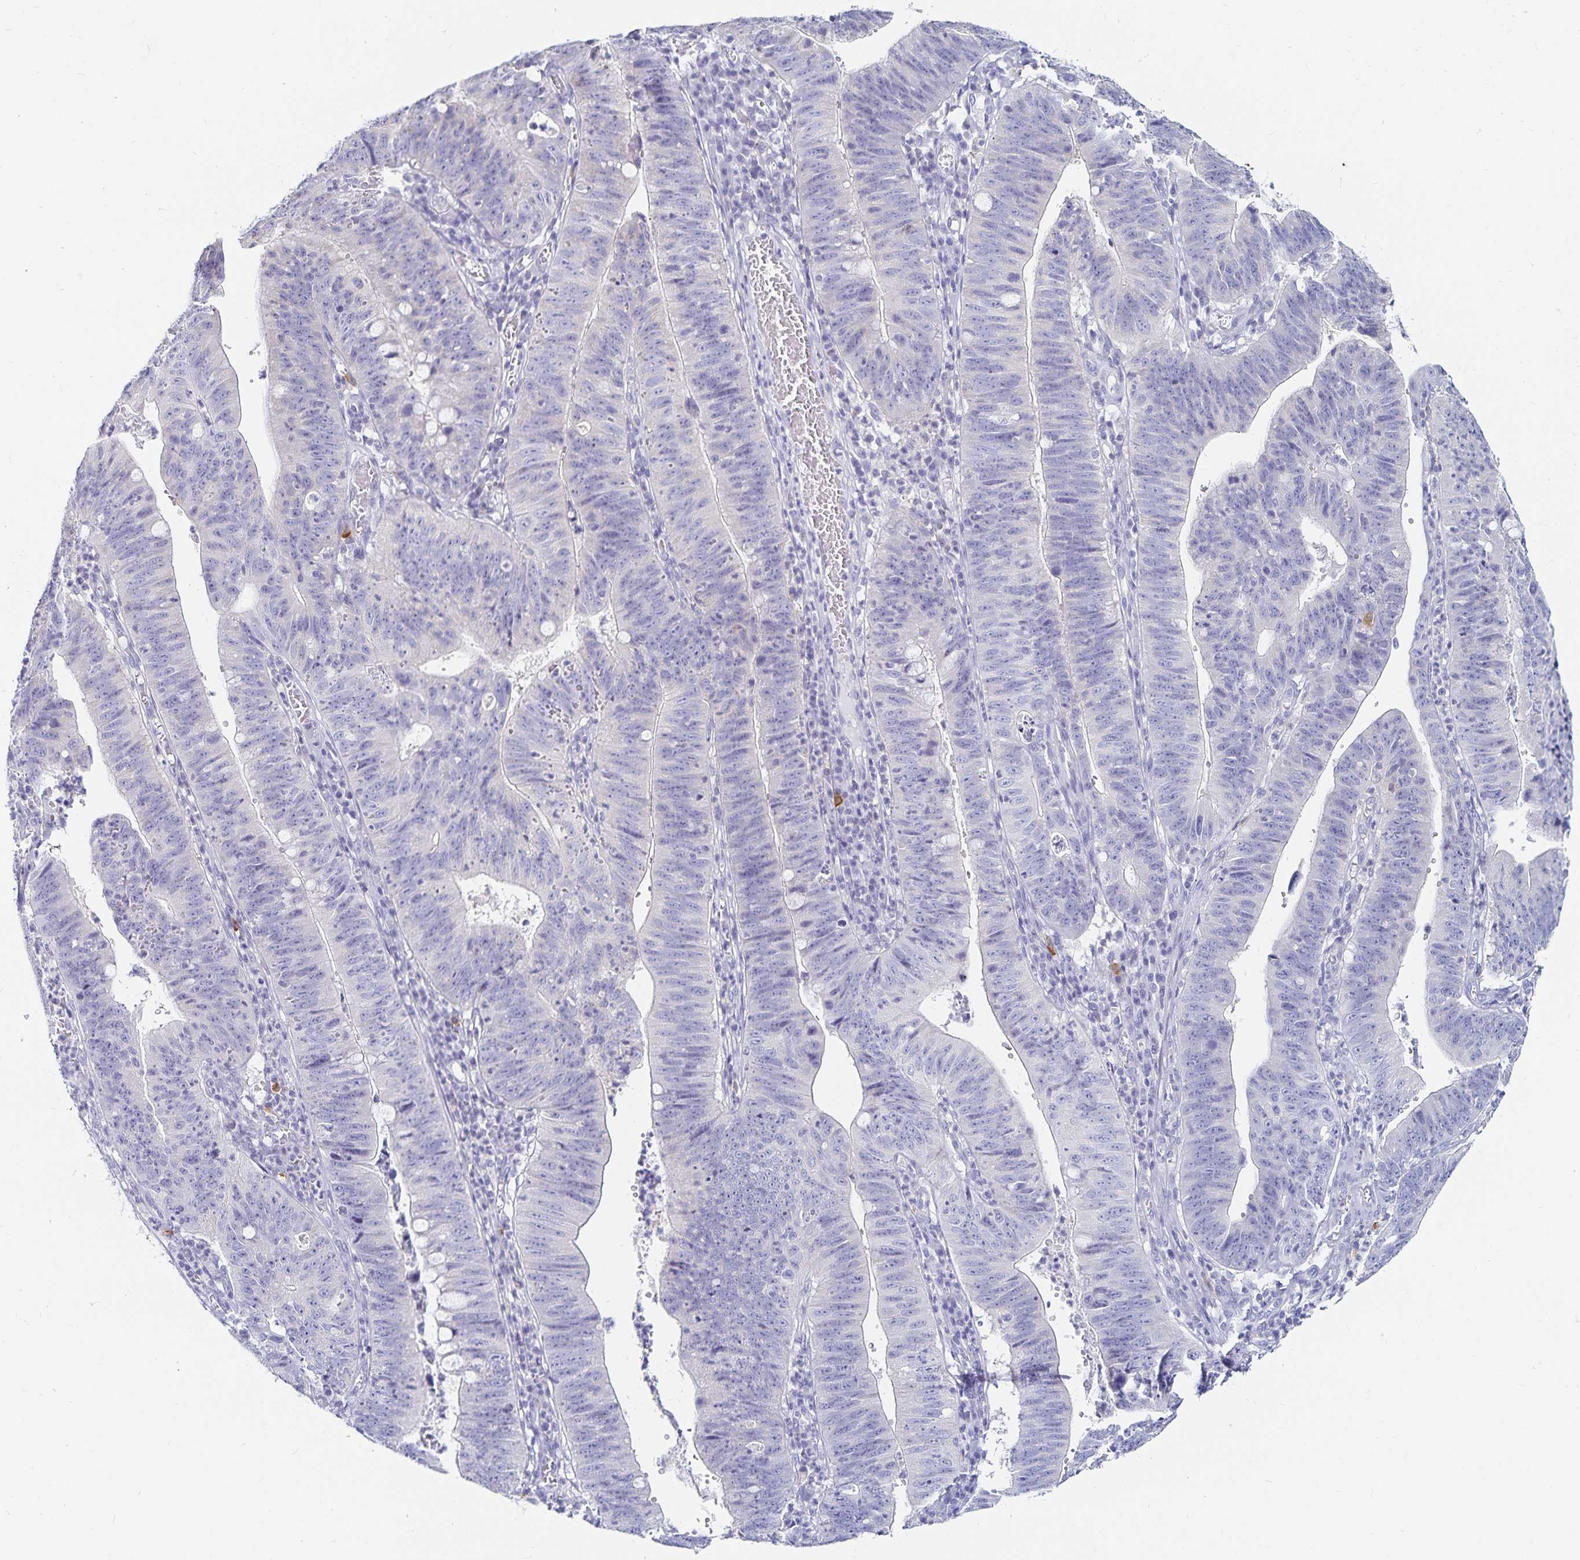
{"staining": {"intensity": "negative", "quantity": "none", "location": "none"}, "tissue": "stomach cancer", "cell_type": "Tumor cells", "image_type": "cancer", "snomed": [{"axis": "morphology", "description": "Adenocarcinoma, NOS"}, {"axis": "topography", "description": "Stomach"}], "caption": "This is a histopathology image of immunohistochemistry staining of stomach cancer, which shows no expression in tumor cells. Brightfield microscopy of immunohistochemistry (IHC) stained with DAB (3,3'-diaminobenzidine) (brown) and hematoxylin (blue), captured at high magnification.", "gene": "TNIP1", "patient": {"sex": "male", "age": 59}}